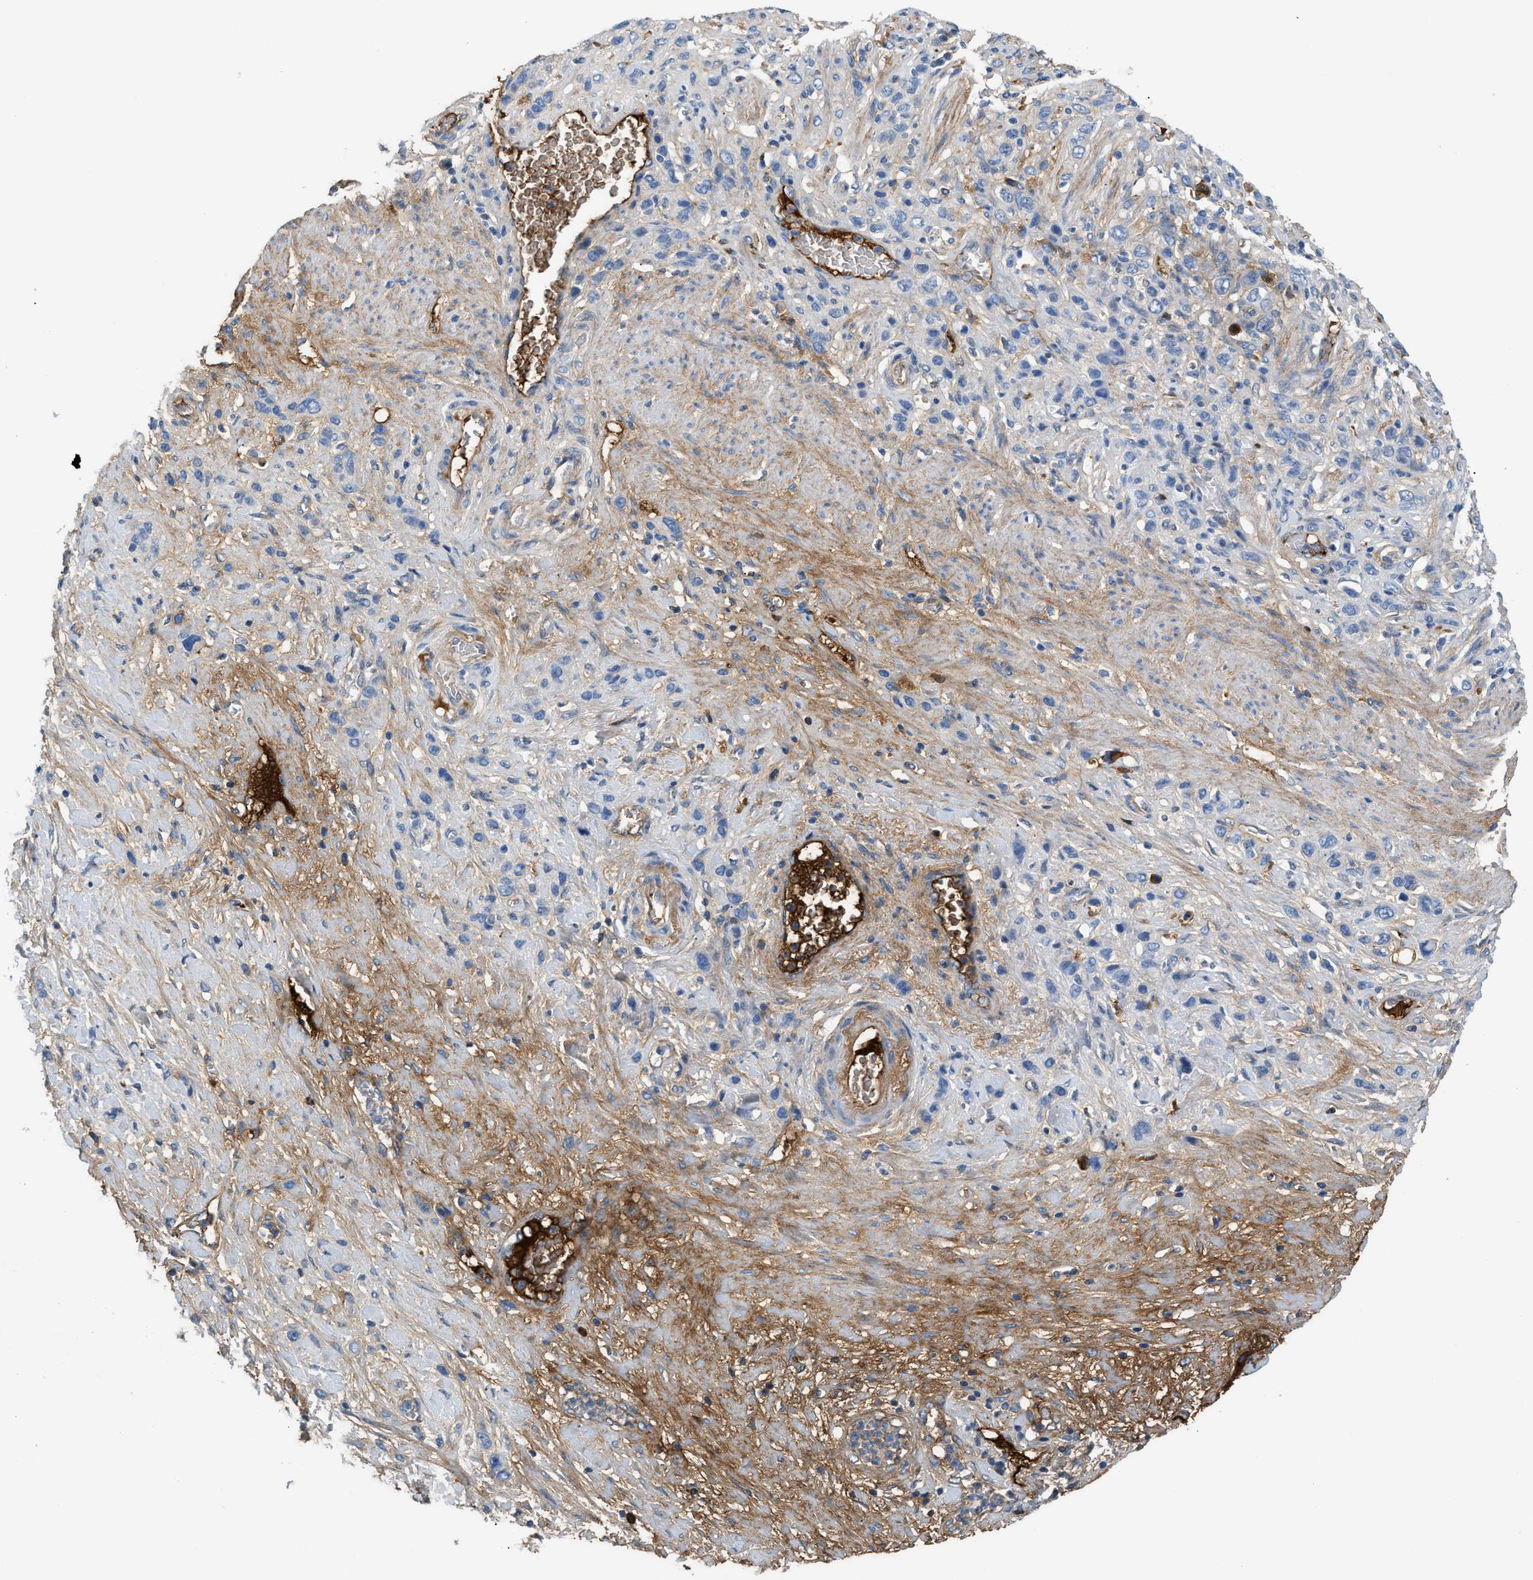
{"staining": {"intensity": "negative", "quantity": "none", "location": "none"}, "tissue": "stomach cancer", "cell_type": "Tumor cells", "image_type": "cancer", "snomed": [{"axis": "morphology", "description": "Adenocarcinoma, NOS"}, {"axis": "morphology", "description": "Adenocarcinoma, High grade"}, {"axis": "topography", "description": "Stomach, upper"}, {"axis": "topography", "description": "Stomach, lower"}], "caption": "Micrograph shows no significant protein positivity in tumor cells of stomach adenocarcinoma. (DAB immunohistochemistry visualized using brightfield microscopy, high magnification).", "gene": "CFI", "patient": {"sex": "female", "age": 65}}